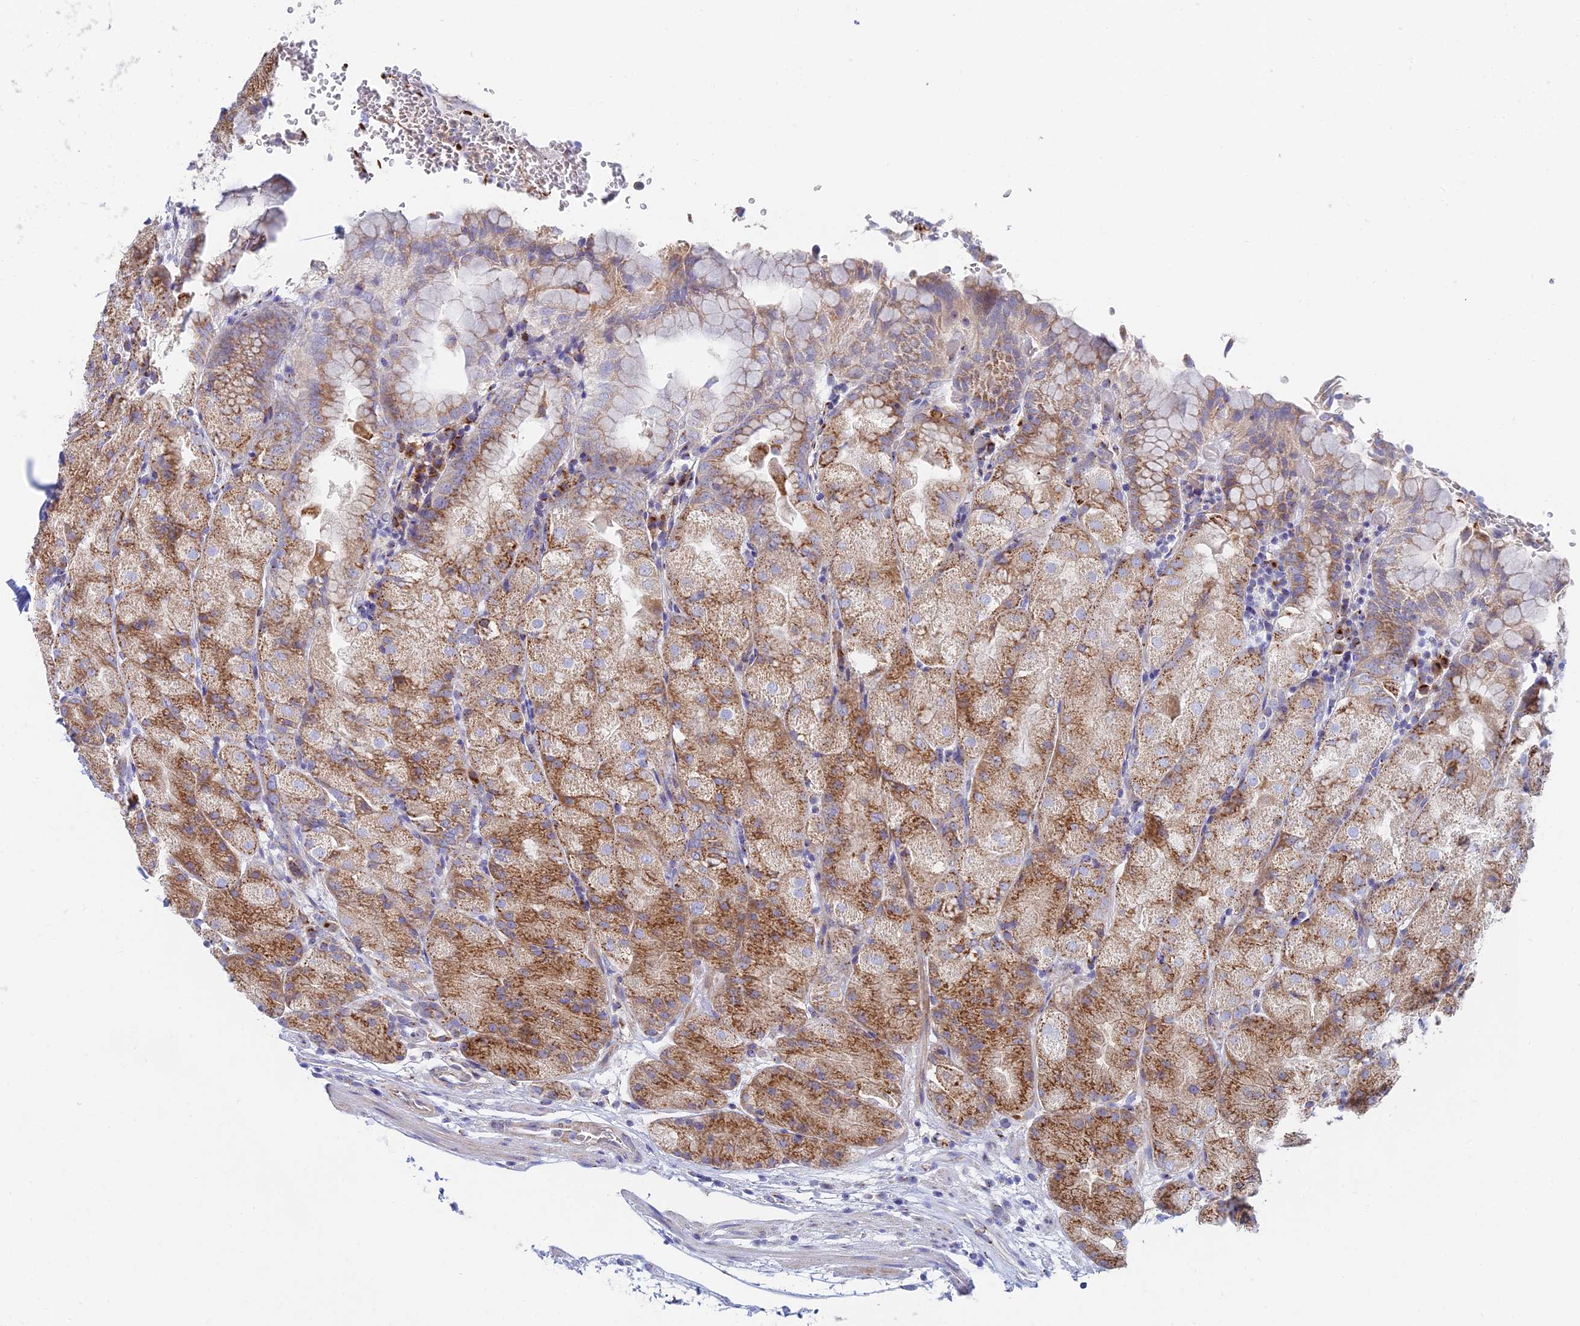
{"staining": {"intensity": "moderate", "quantity": ">75%", "location": "cytoplasmic/membranous"}, "tissue": "stomach", "cell_type": "Glandular cells", "image_type": "normal", "snomed": [{"axis": "morphology", "description": "Normal tissue, NOS"}, {"axis": "topography", "description": "Stomach, upper"}, {"axis": "topography", "description": "Stomach, lower"}], "caption": "High-power microscopy captured an IHC photomicrograph of benign stomach, revealing moderate cytoplasmic/membranous expression in about >75% of glandular cells. Immunohistochemistry (ihc) stains the protein of interest in brown and the nuclei are stained blue.", "gene": "ENSG00000267561", "patient": {"sex": "male", "age": 62}}